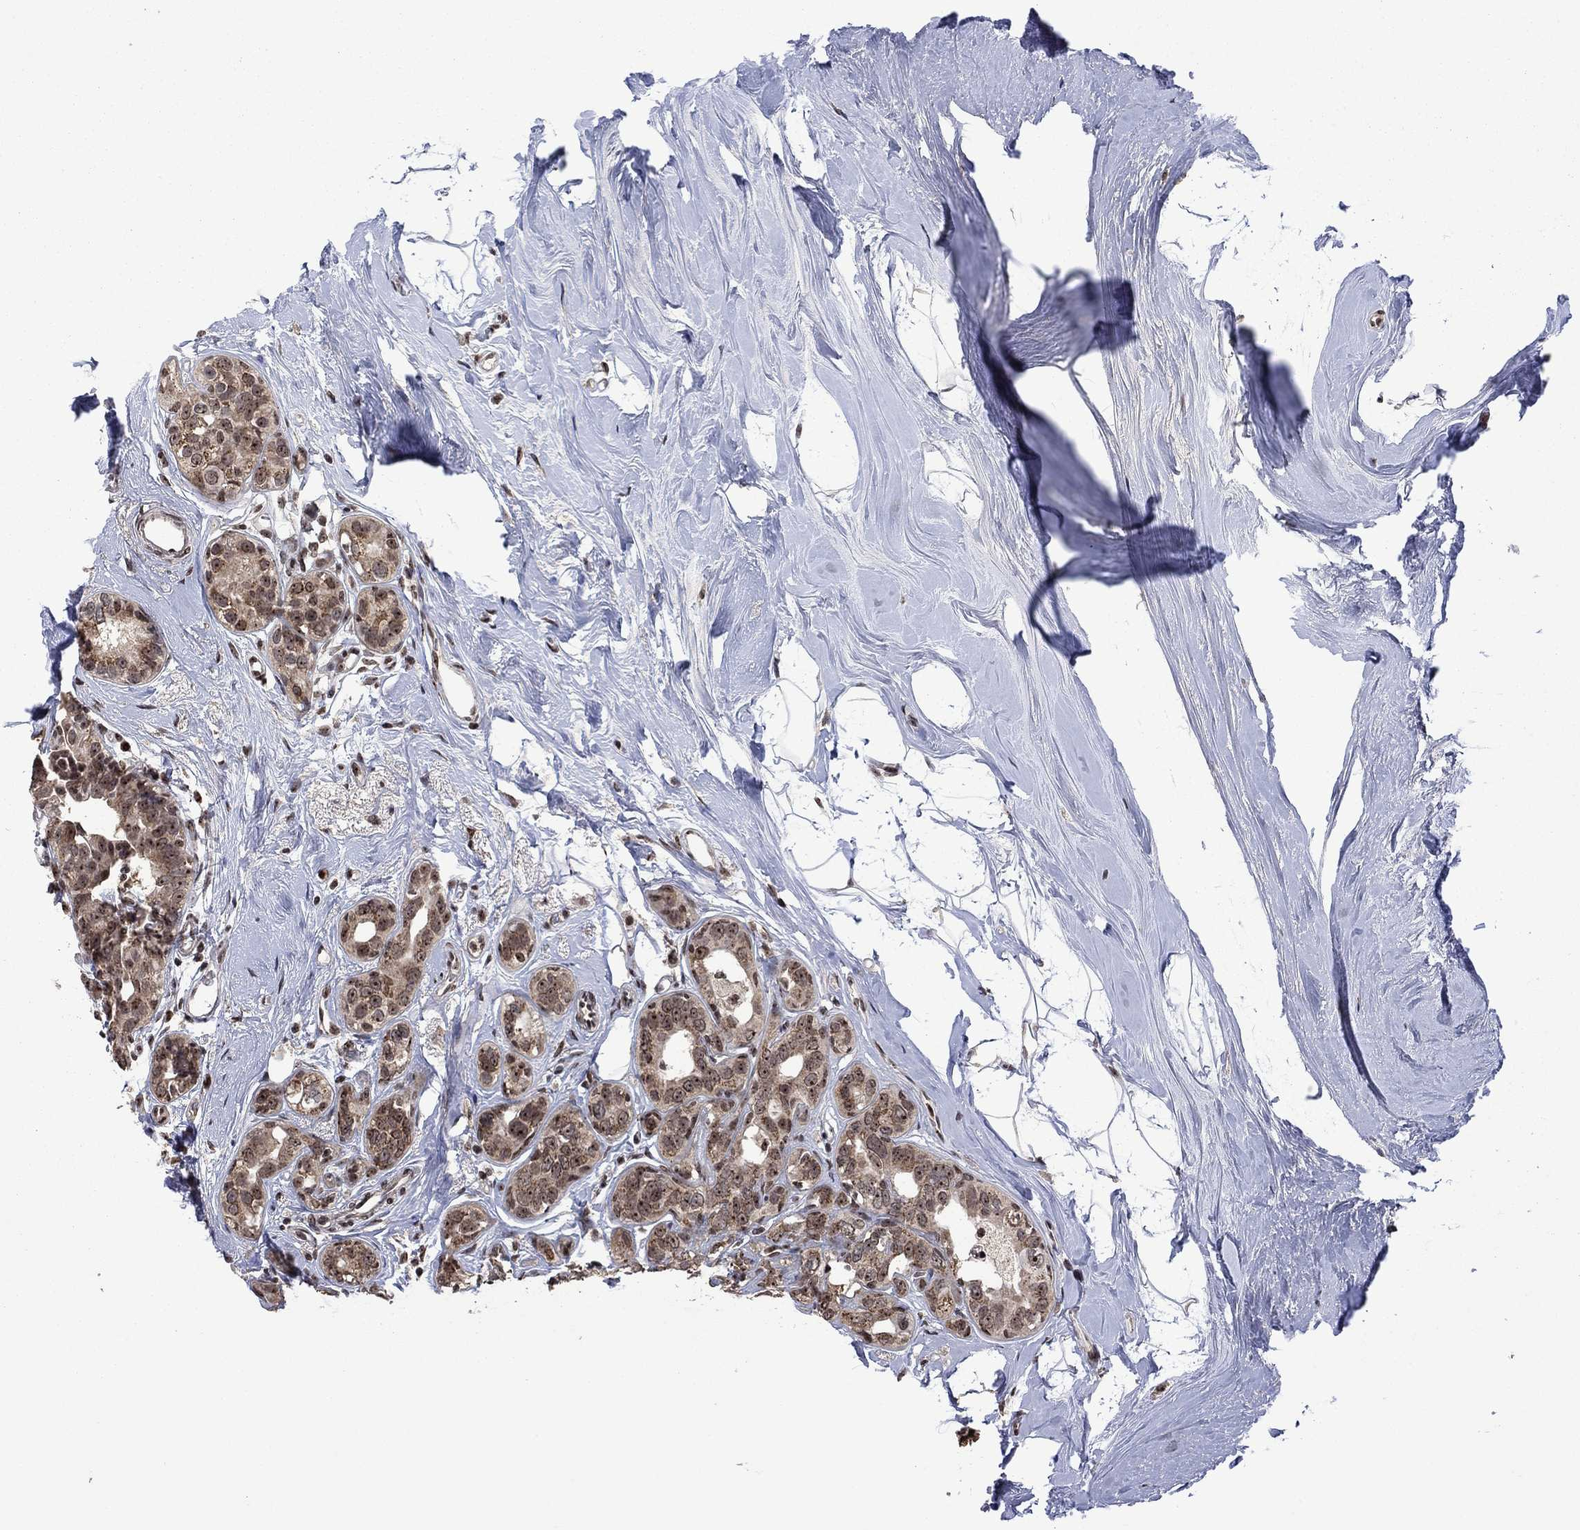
{"staining": {"intensity": "moderate", "quantity": "25%-75%", "location": "cytoplasmic/membranous"}, "tissue": "breast cancer", "cell_type": "Tumor cells", "image_type": "cancer", "snomed": [{"axis": "morphology", "description": "Duct carcinoma"}, {"axis": "topography", "description": "Breast"}], "caption": "A brown stain labels moderate cytoplasmic/membranous positivity of a protein in breast cancer tumor cells.", "gene": "FBL", "patient": {"sex": "female", "age": 55}}